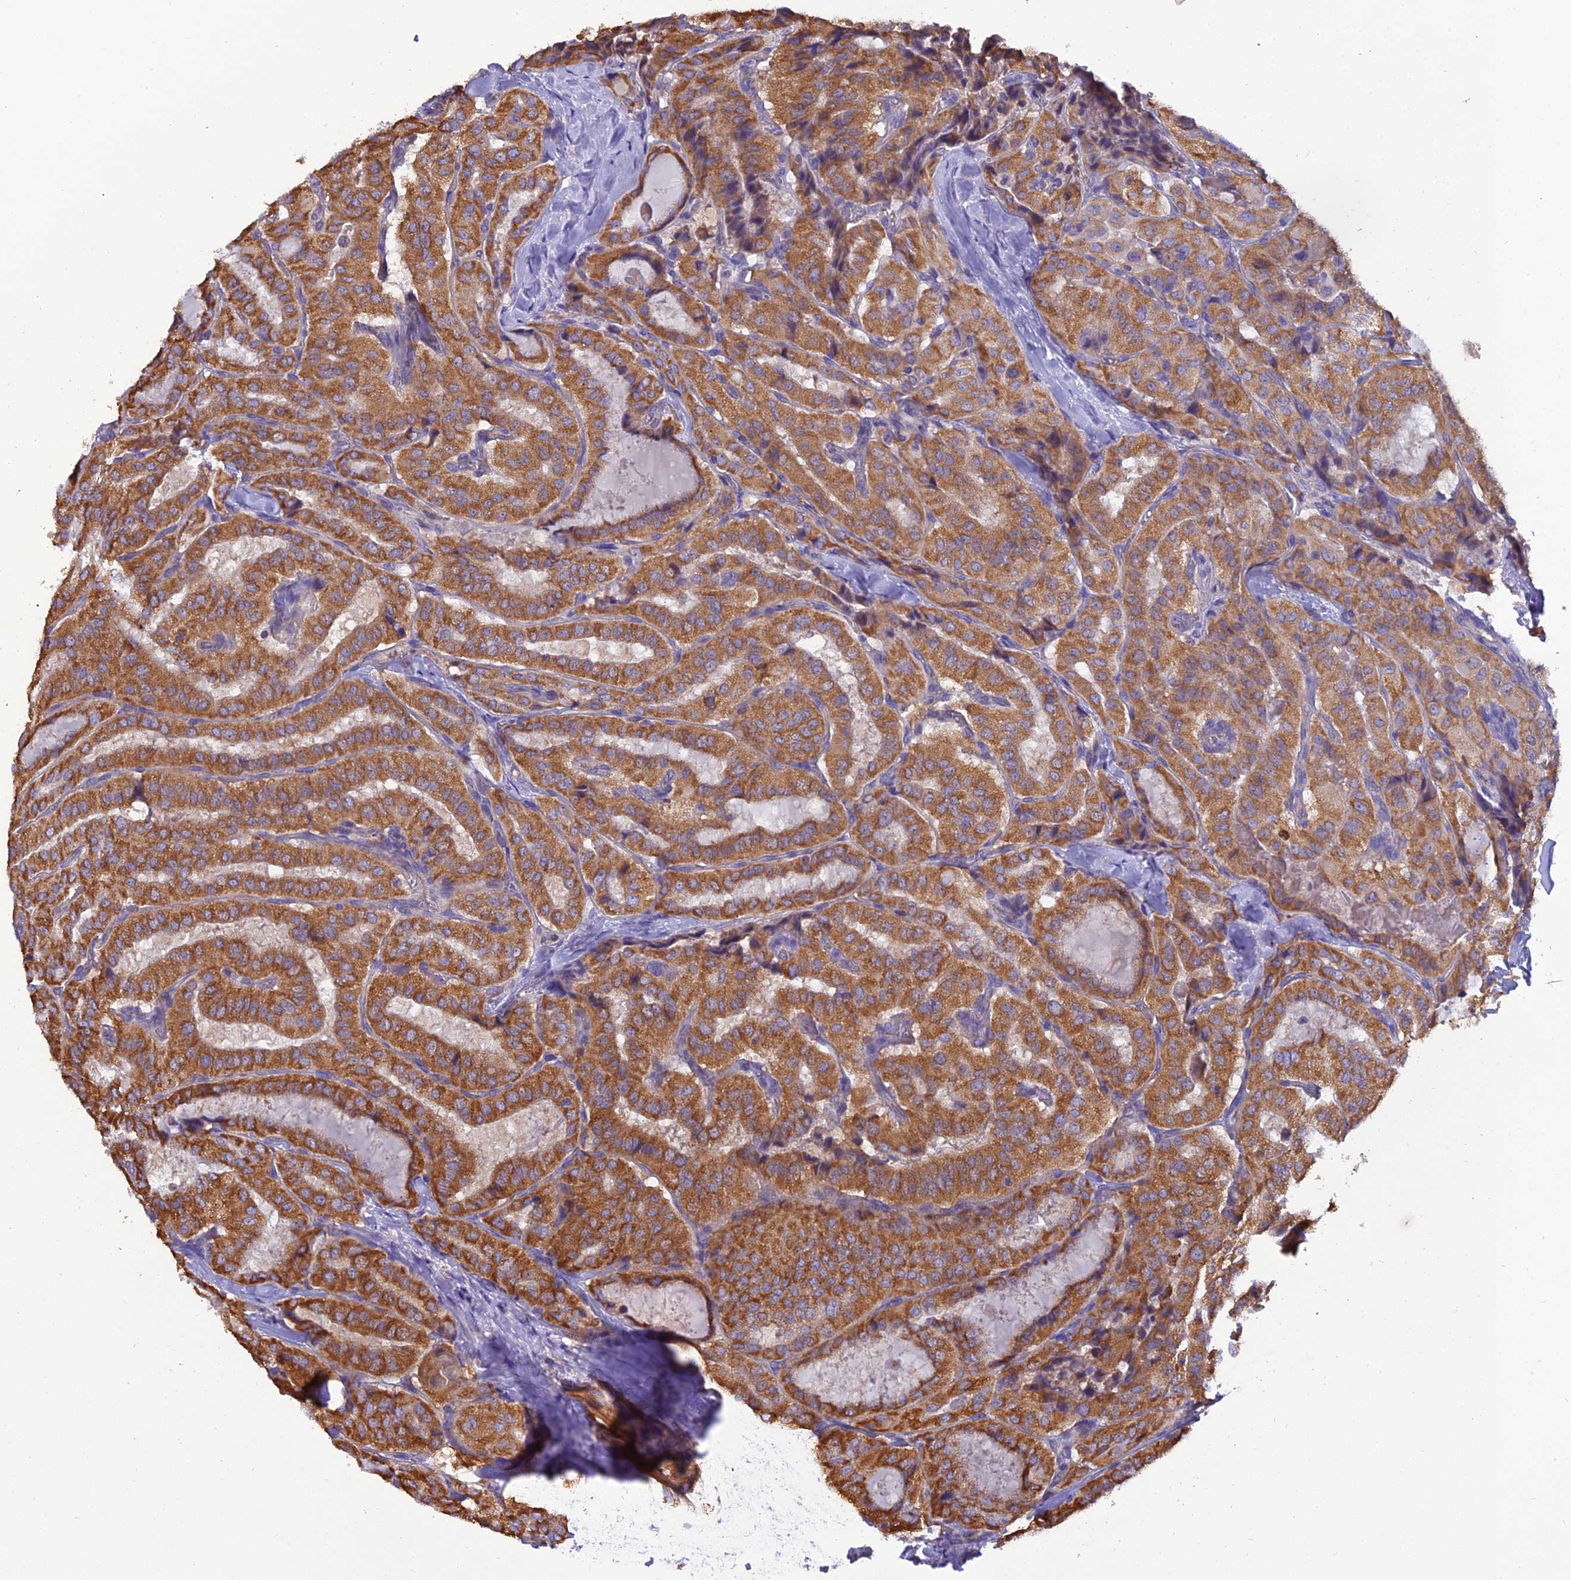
{"staining": {"intensity": "strong", "quantity": ">75%", "location": "cytoplasmic/membranous"}, "tissue": "thyroid cancer", "cell_type": "Tumor cells", "image_type": "cancer", "snomed": [{"axis": "morphology", "description": "Normal tissue, NOS"}, {"axis": "morphology", "description": "Papillary adenocarcinoma, NOS"}, {"axis": "topography", "description": "Thyroid gland"}], "caption": "A high-resolution histopathology image shows immunohistochemistry (IHC) staining of thyroid papillary adenocarcinoma, which shows strong cytoplasmic/membranous positivity in approximately >75% of tumor cells. (IHC, brightfield microscopy, high magnification).", "gene": "GPD1", "patient": {"sex": "female", "age": 59}}